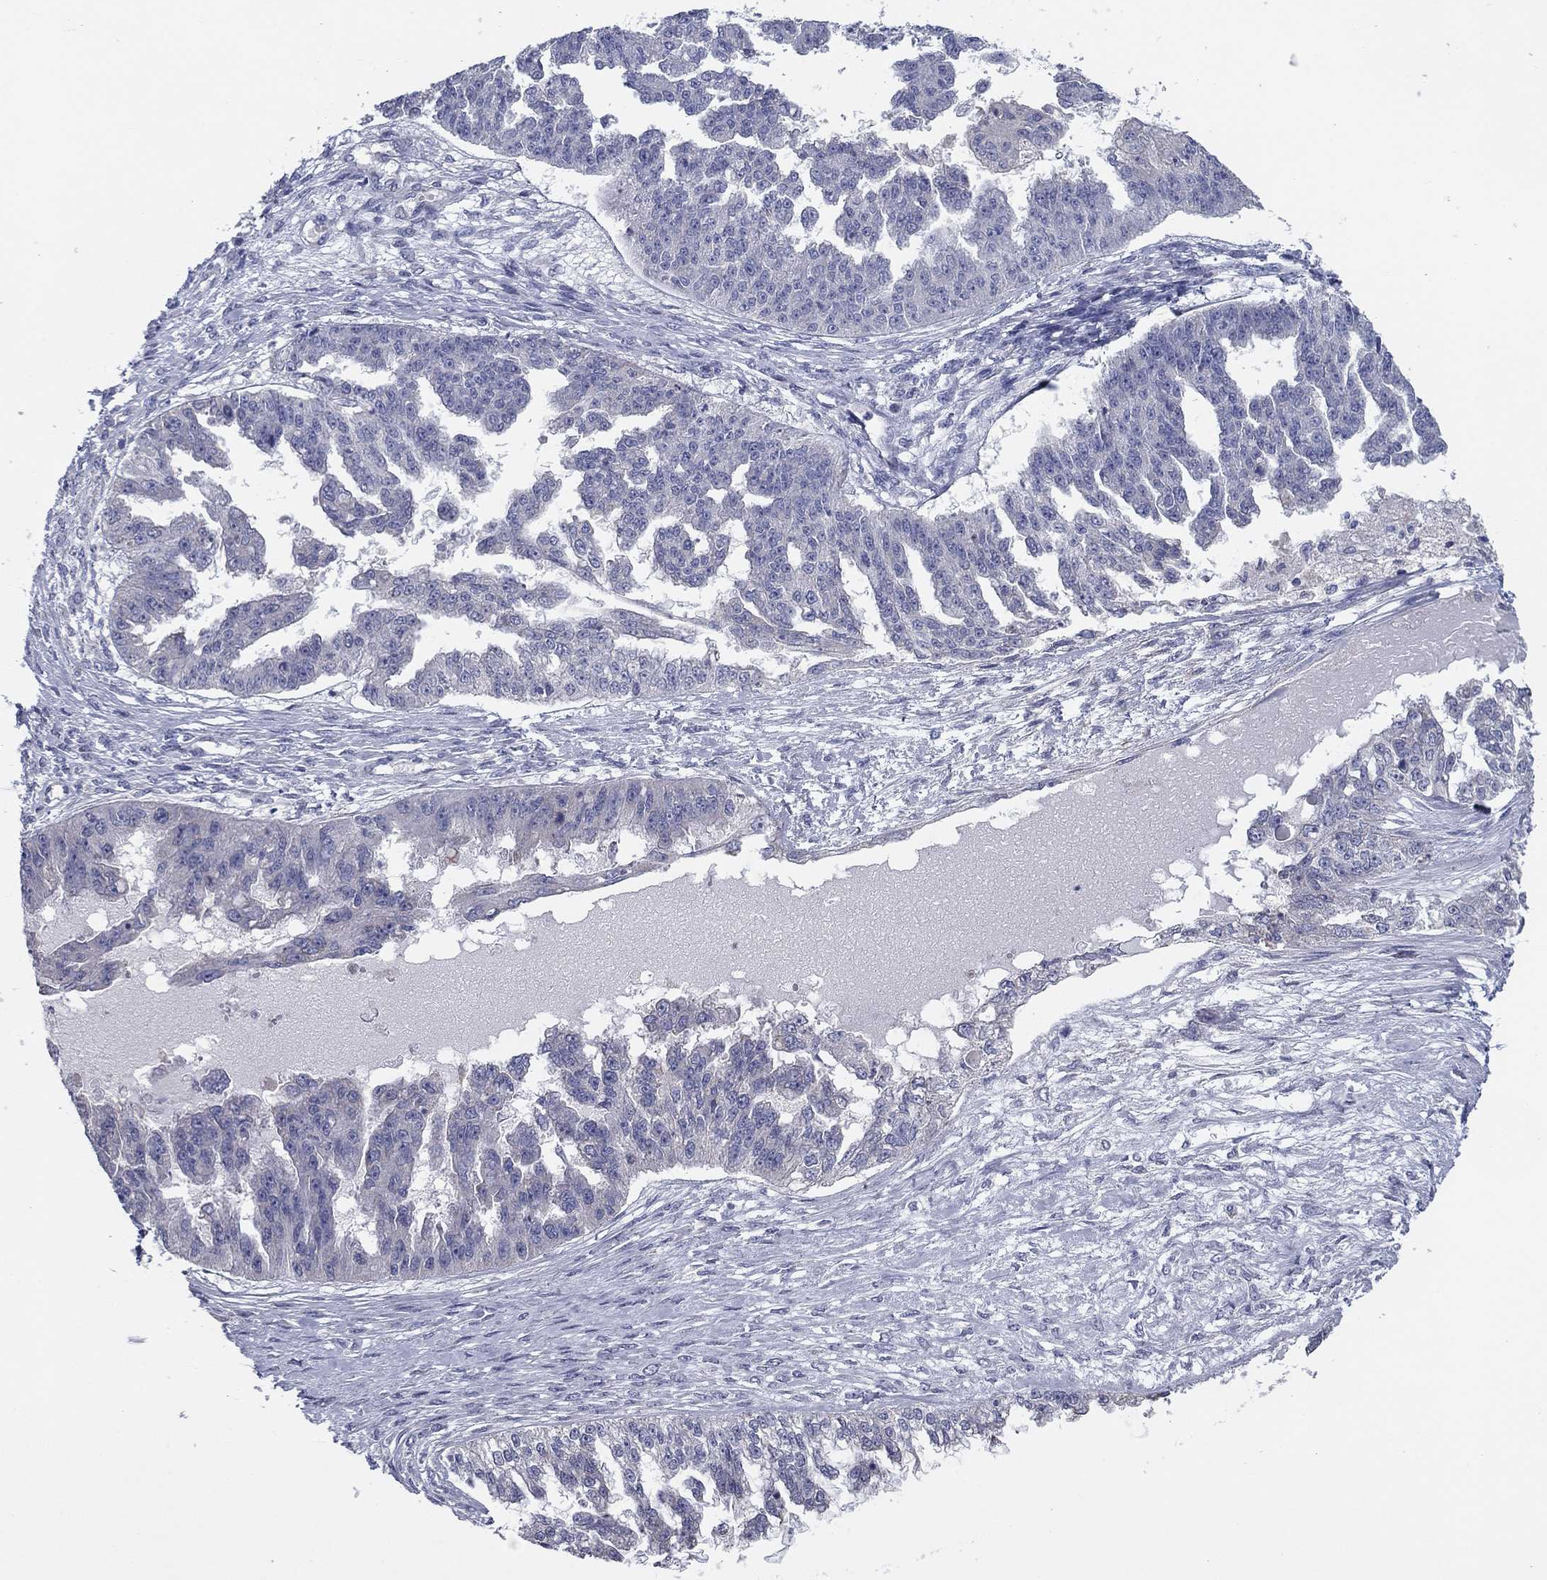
{"staining": {"intensity": "negative", "quantity": "none", "location": "none"}, "tissue": "ovarian cancer", "cell_type": "Tumor cells", "image_type": "cancer", "snomed": [{"axis": "morphology", "description": "Cystadenocarcinoma, serous, NOS"}, {"axis": "topography", "description": "Ovary"}], "caption": "Tumor cells show no significant protein expression in ovarian cancer.", "gene": "GRK7", "patient": {"sex": "female", "age": 58}}